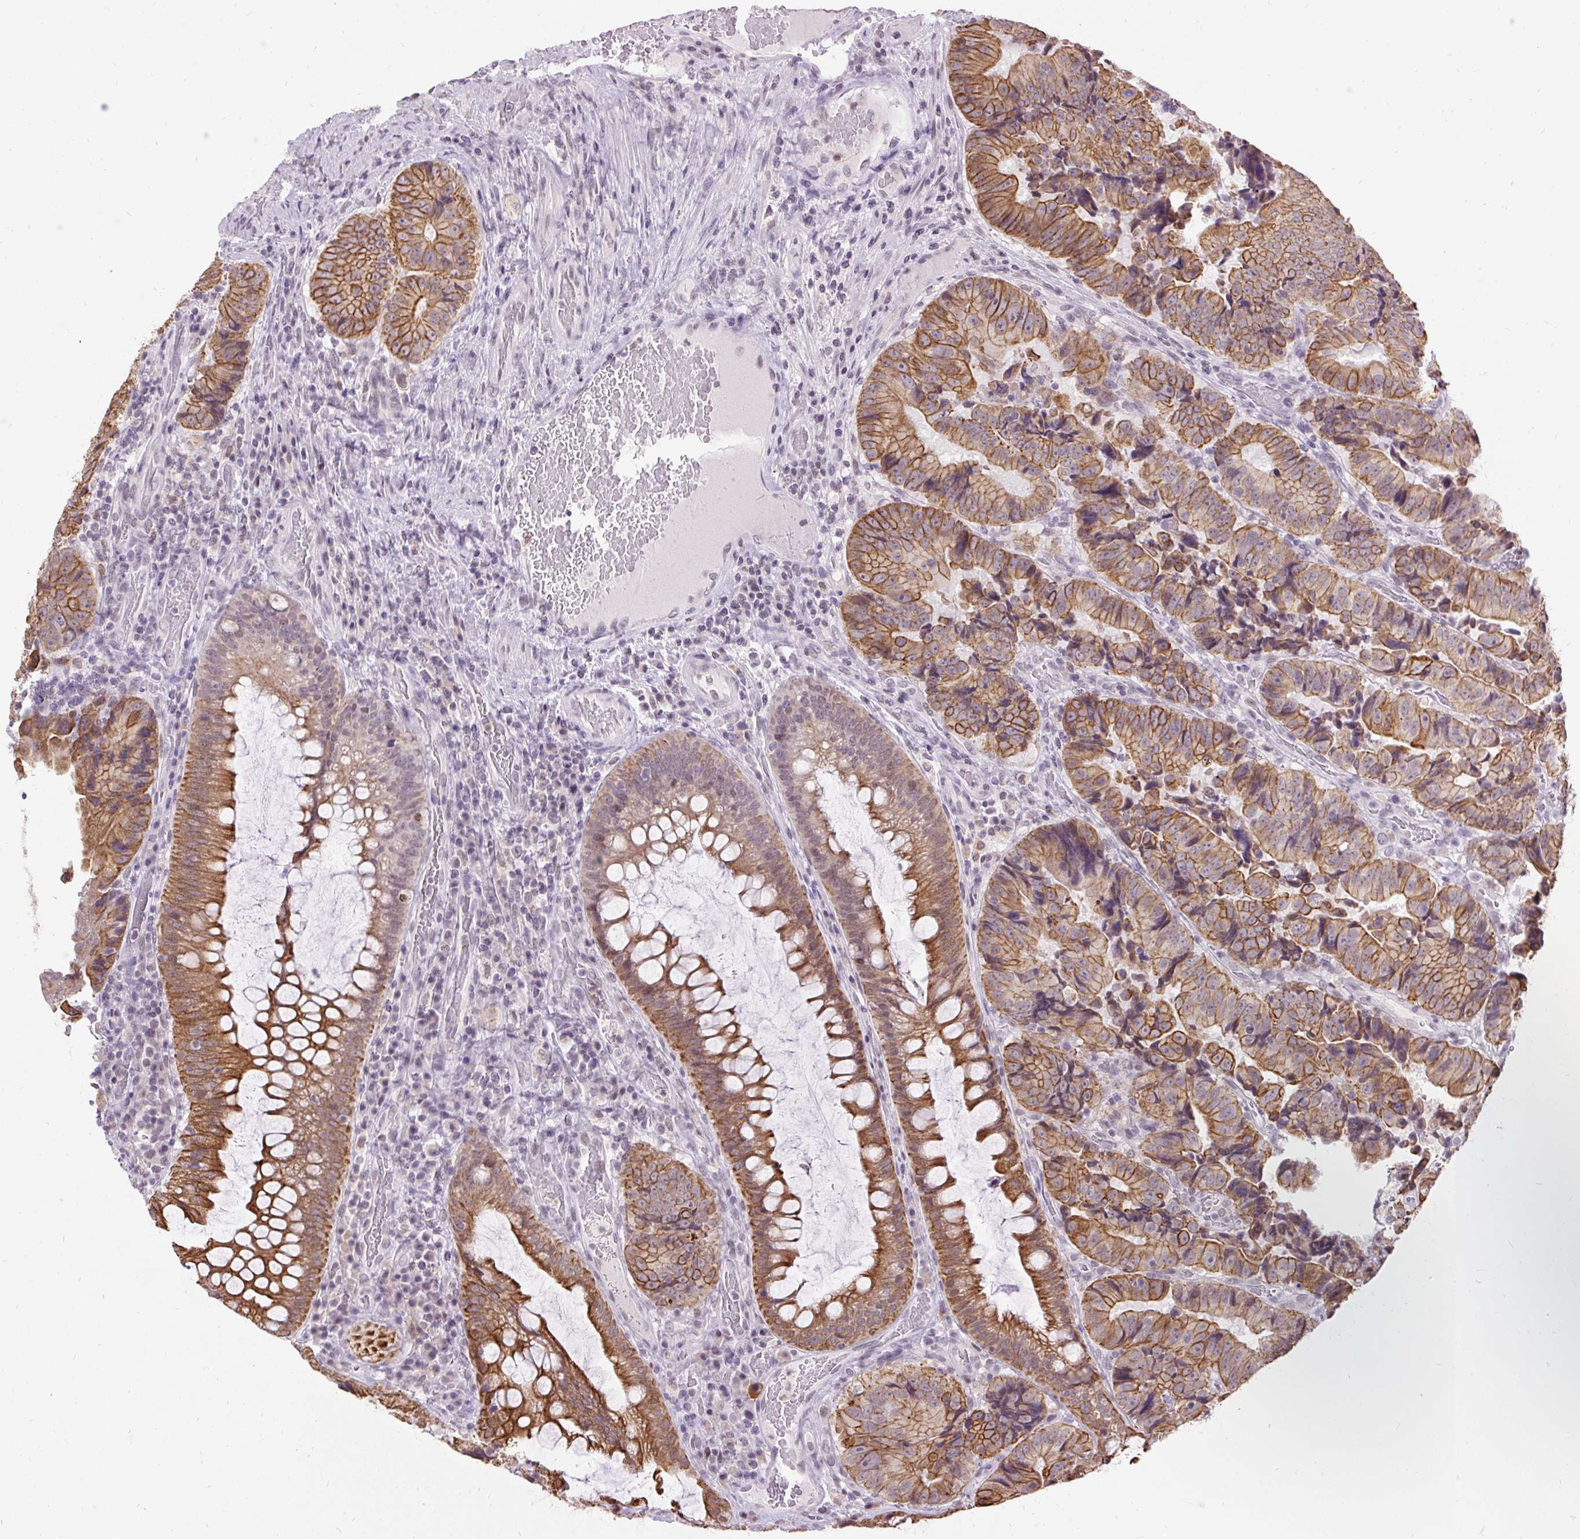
{"staining": {"intensity": "moderate", "quantity": ">75%", "location": "cytoplasmic/membranous"}, "tissue": "colorectal cancer", "cell_type": "Tumor cells", "image_type": "cancer", "snomed": [{"axis": "morphology", "description": "Adenocarcinoma, NOS"}, {"axis": "topography", "description": "Colon"}], "caption": "Adenocarcinoma (colorectal) tissue reveals moderate cytoplasmic/membranous positivity in approximately >75% of tumor cells", "gene": "ZNF672", "patient": {"sex": "female", "age": 86}}